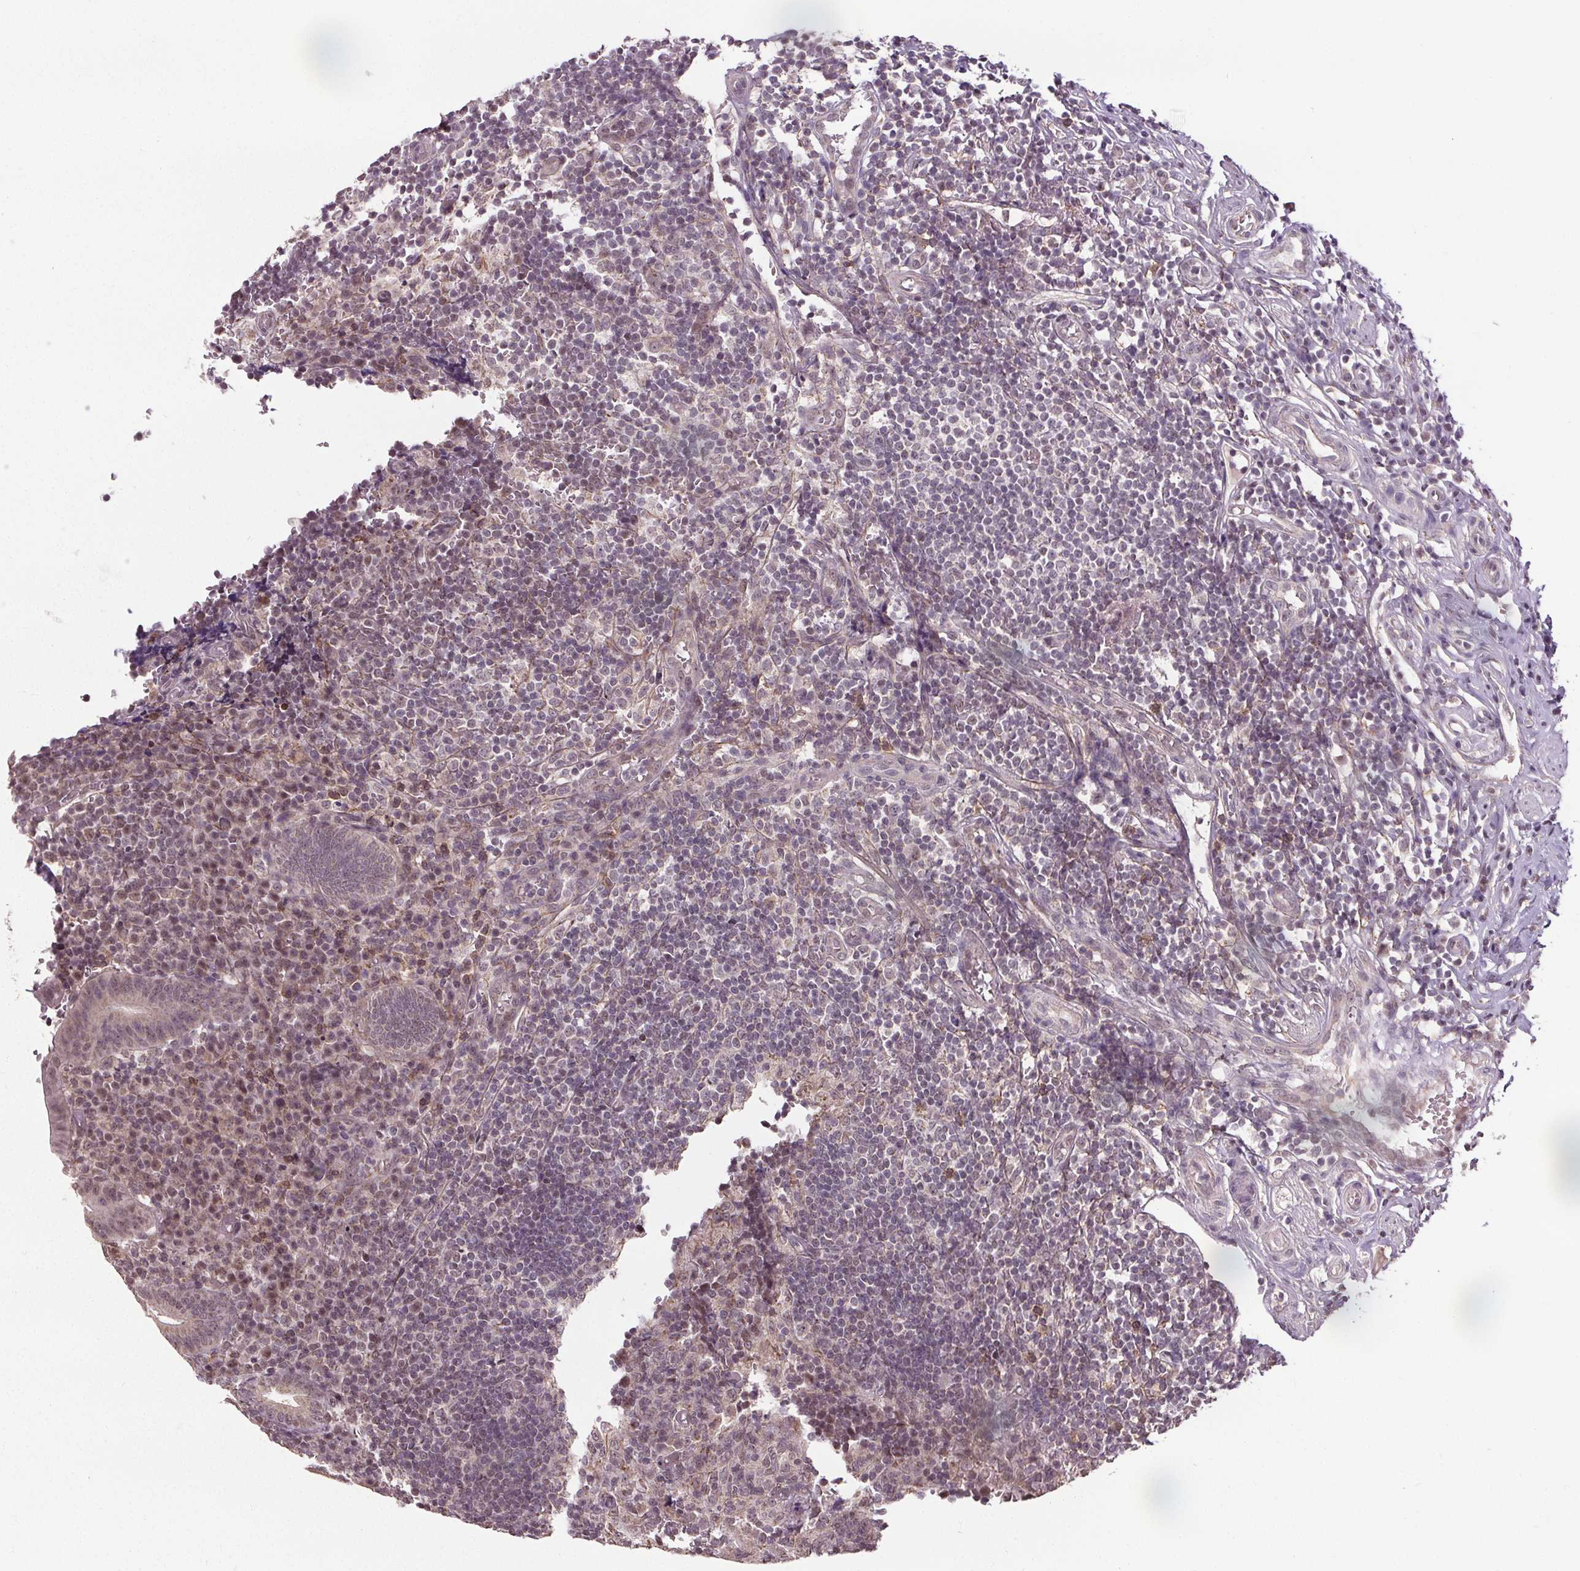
{"staining": {"intensity": "negative", "quantity": "none", "location": "none"}, "tissue": "appendix", "cell_type": "Glandular cells", "image_type": "normal", "snomed": [{"axis": "morphology", "description": "Normal tissue, NOS"}, {"axis": "topography", "description": "Appendix"}], "caption": "Glandular cells are negative for protein expression in normal human appendix. The staining is performed using DAB (3,3'-diaminobenzidine) brown chromogen with nuclei counter-stained in using hematoxylin.", "gene": "KIAA0232", "patient": {"sex": "male", "age": 18}}